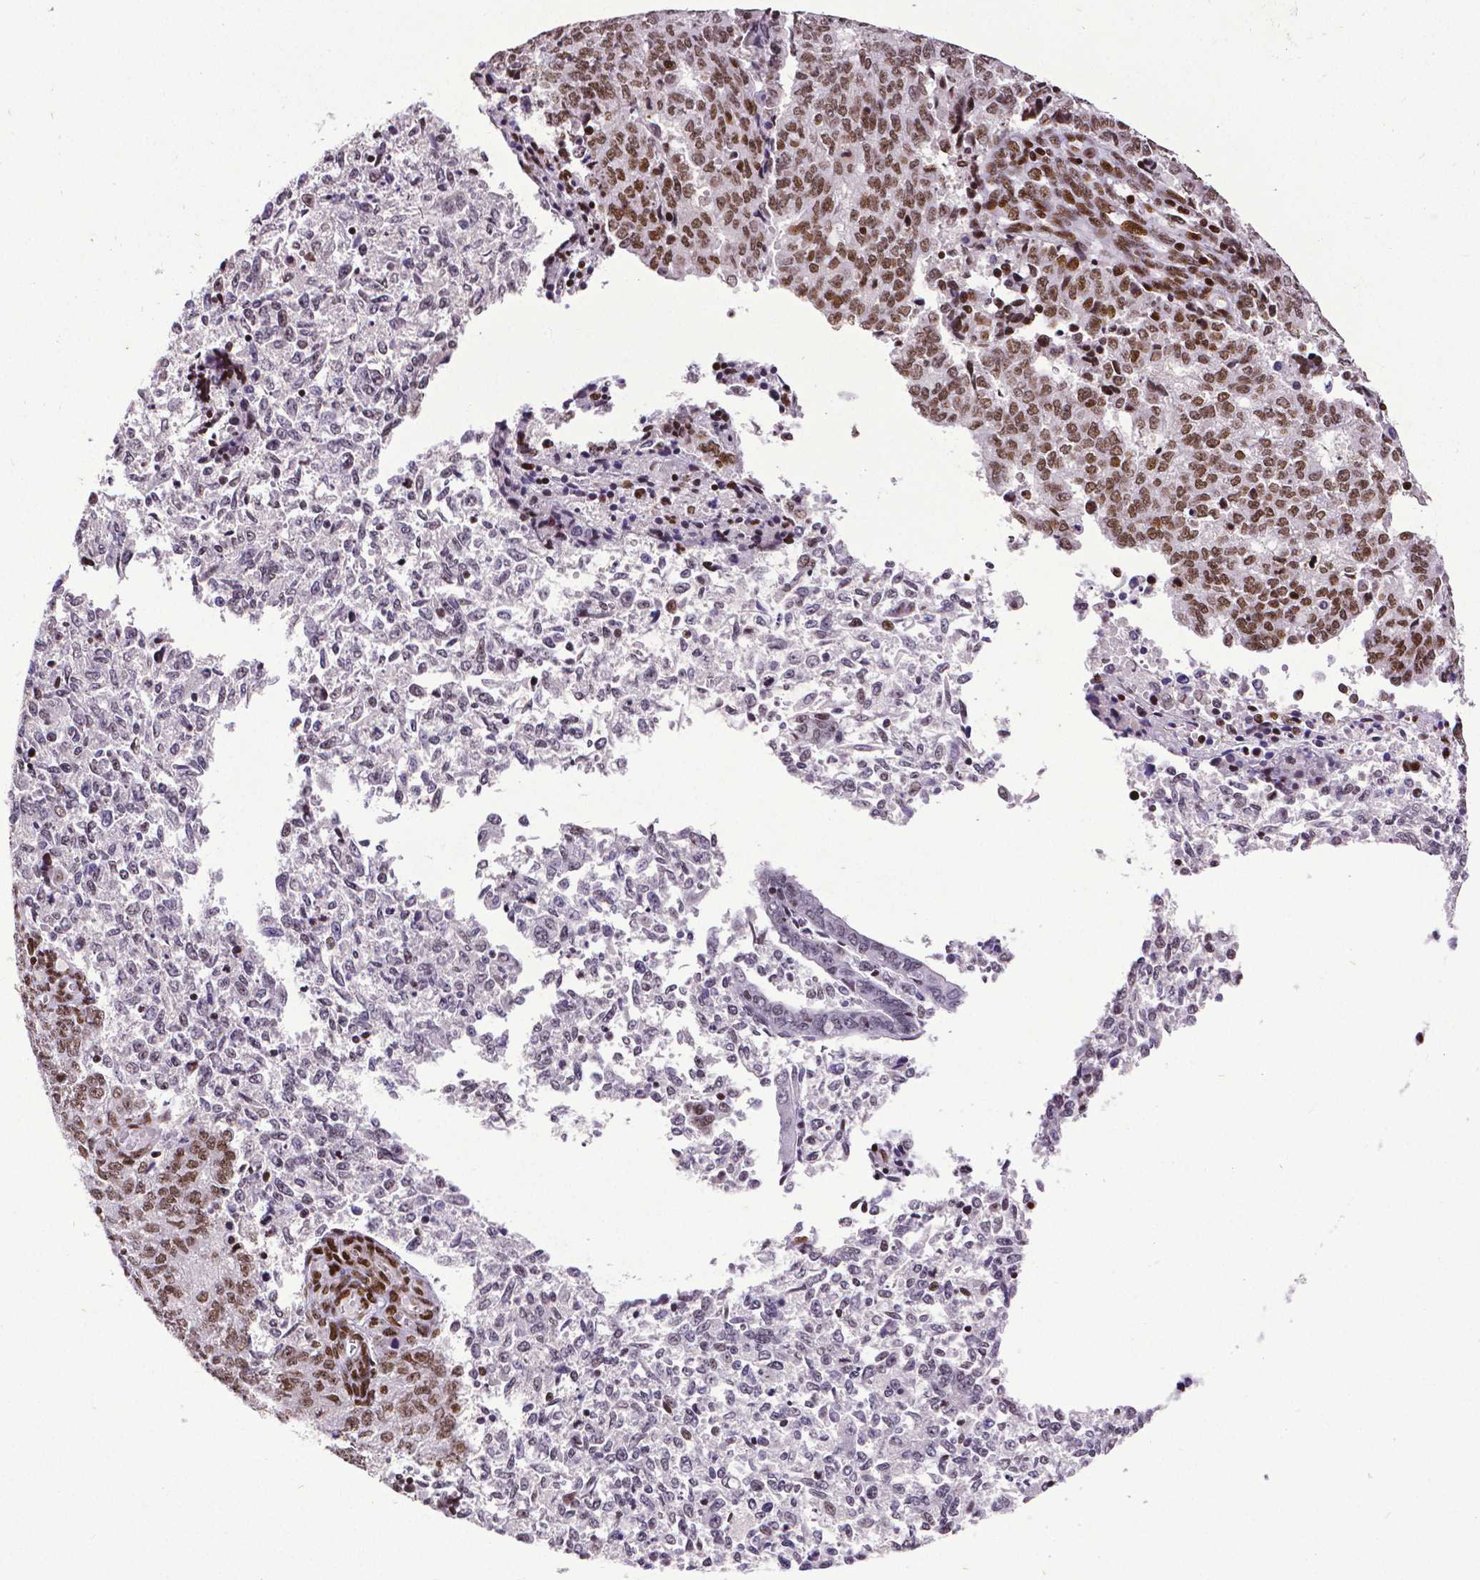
{"staining": {"intensity": "moderate", "quantity": "<25%", "location": "nuclear"}, "tissue": "endometrial cancer", "cell_type": "Tumor cells", "image_type": "cancer", "snomed": [{"axis": "morphology", "description": "Adenocarcinoma, NOS"}, {"axis": "topography", "description": "Endometrium"}], "caption": "There is low levels of moderate nuclear expression in tumor cells of adenocarcinoma (endometrial), as demonstrated by immunohistochemical staining (brown color).", "gene": "CTCF", "patient": {"sex": "female", "age": 50}}